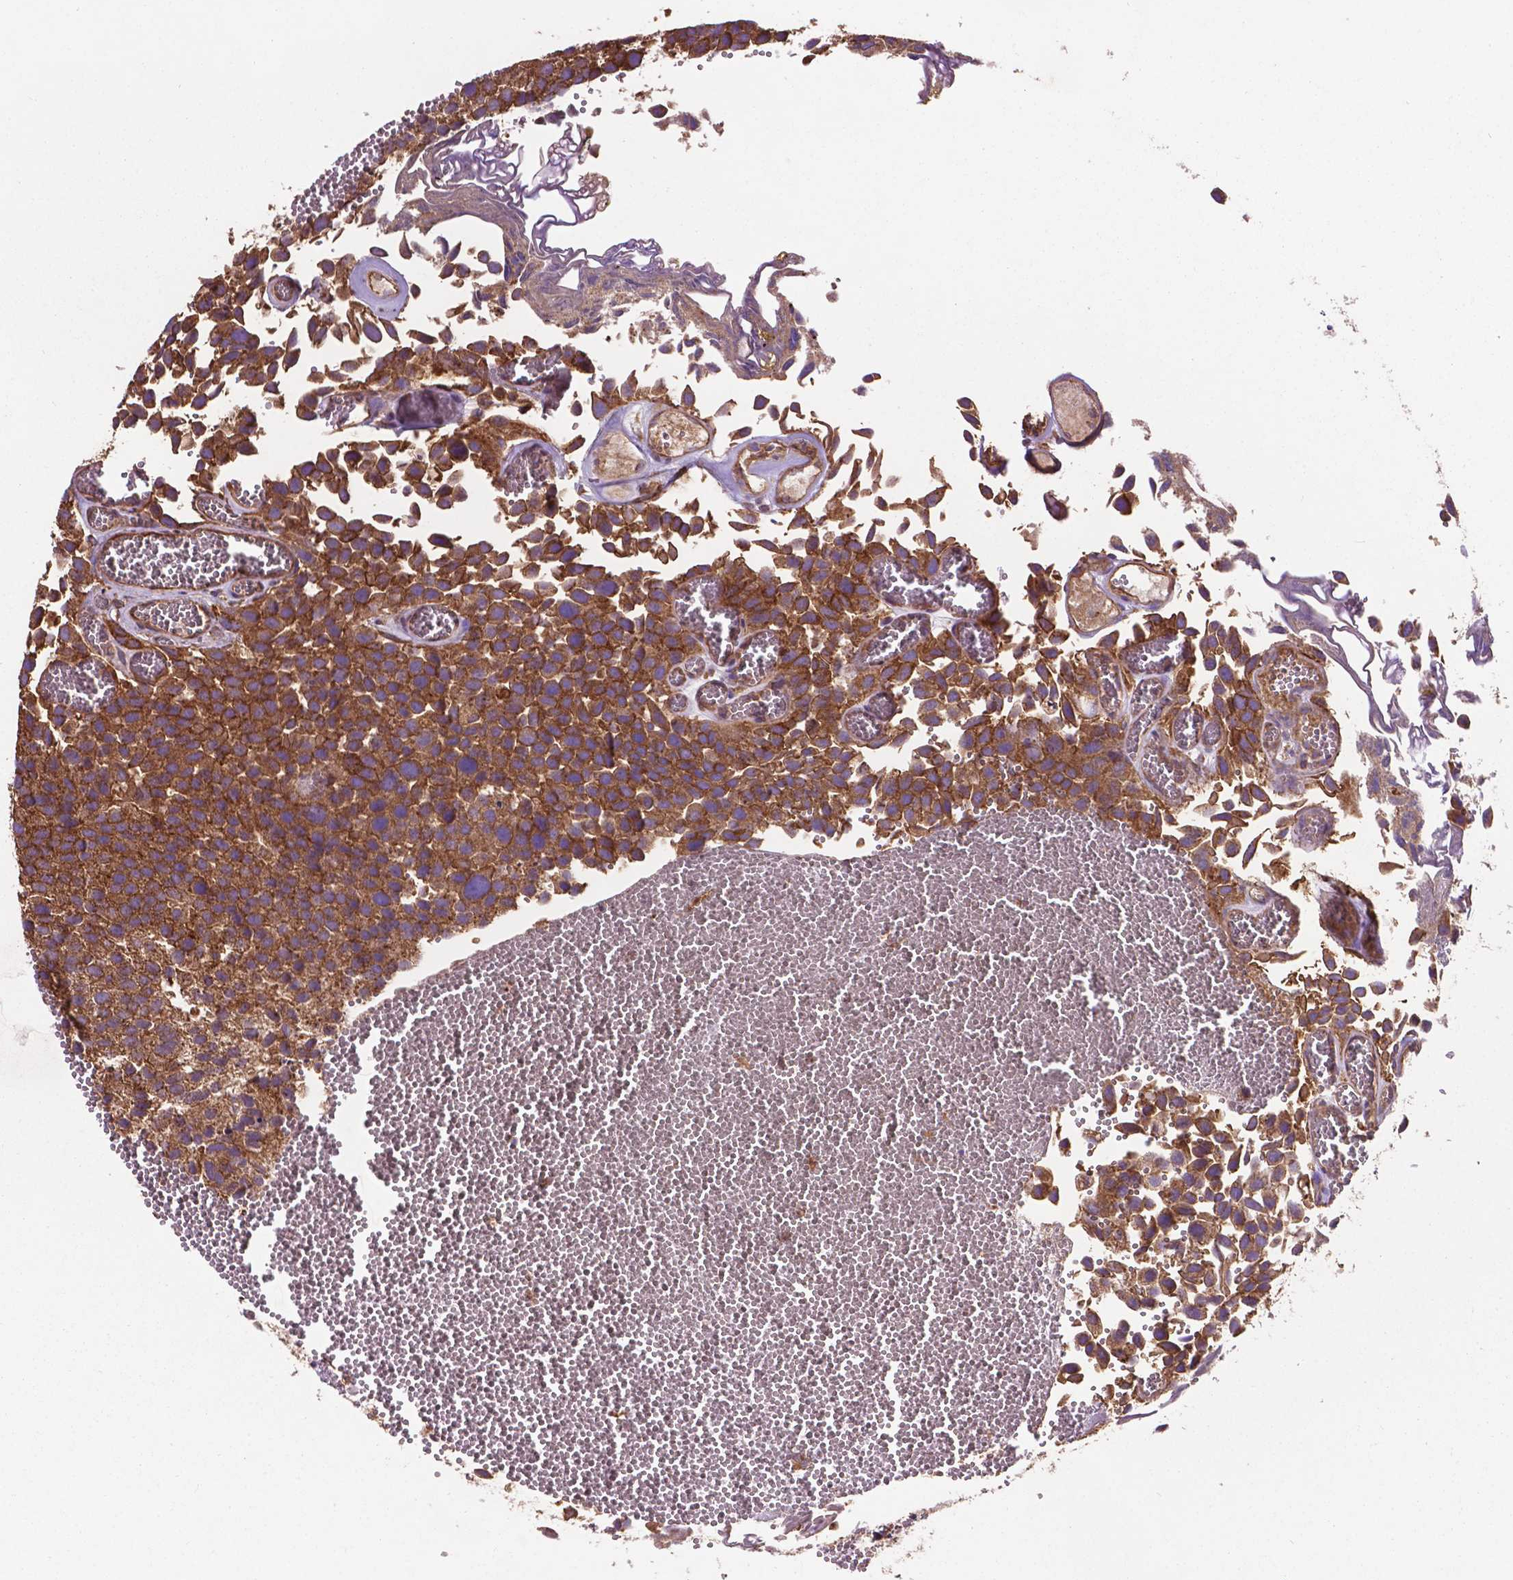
{"staining": {"intensity": "strong", "quantity": ">75%", "location": "cytoplasmic/membranous"}, "tissue": "urothelial cancer", "cell_type": "Tumor cells", "image_type": "cancer", "snomed": [{"axis": "morphology", "description": "Urothelial carcinoma, Low grade"}, {"axis": "topography", "description": "Urinary bladder"}], "caption": "Urothelial cancer tissue reveals strong cytoplasmic/membranous expression in approximately >75% of tumor cells, visualized by immunohistochemistry.", "gene": "CCDC71L", "patient": {"sex": "female", "age": 69}}